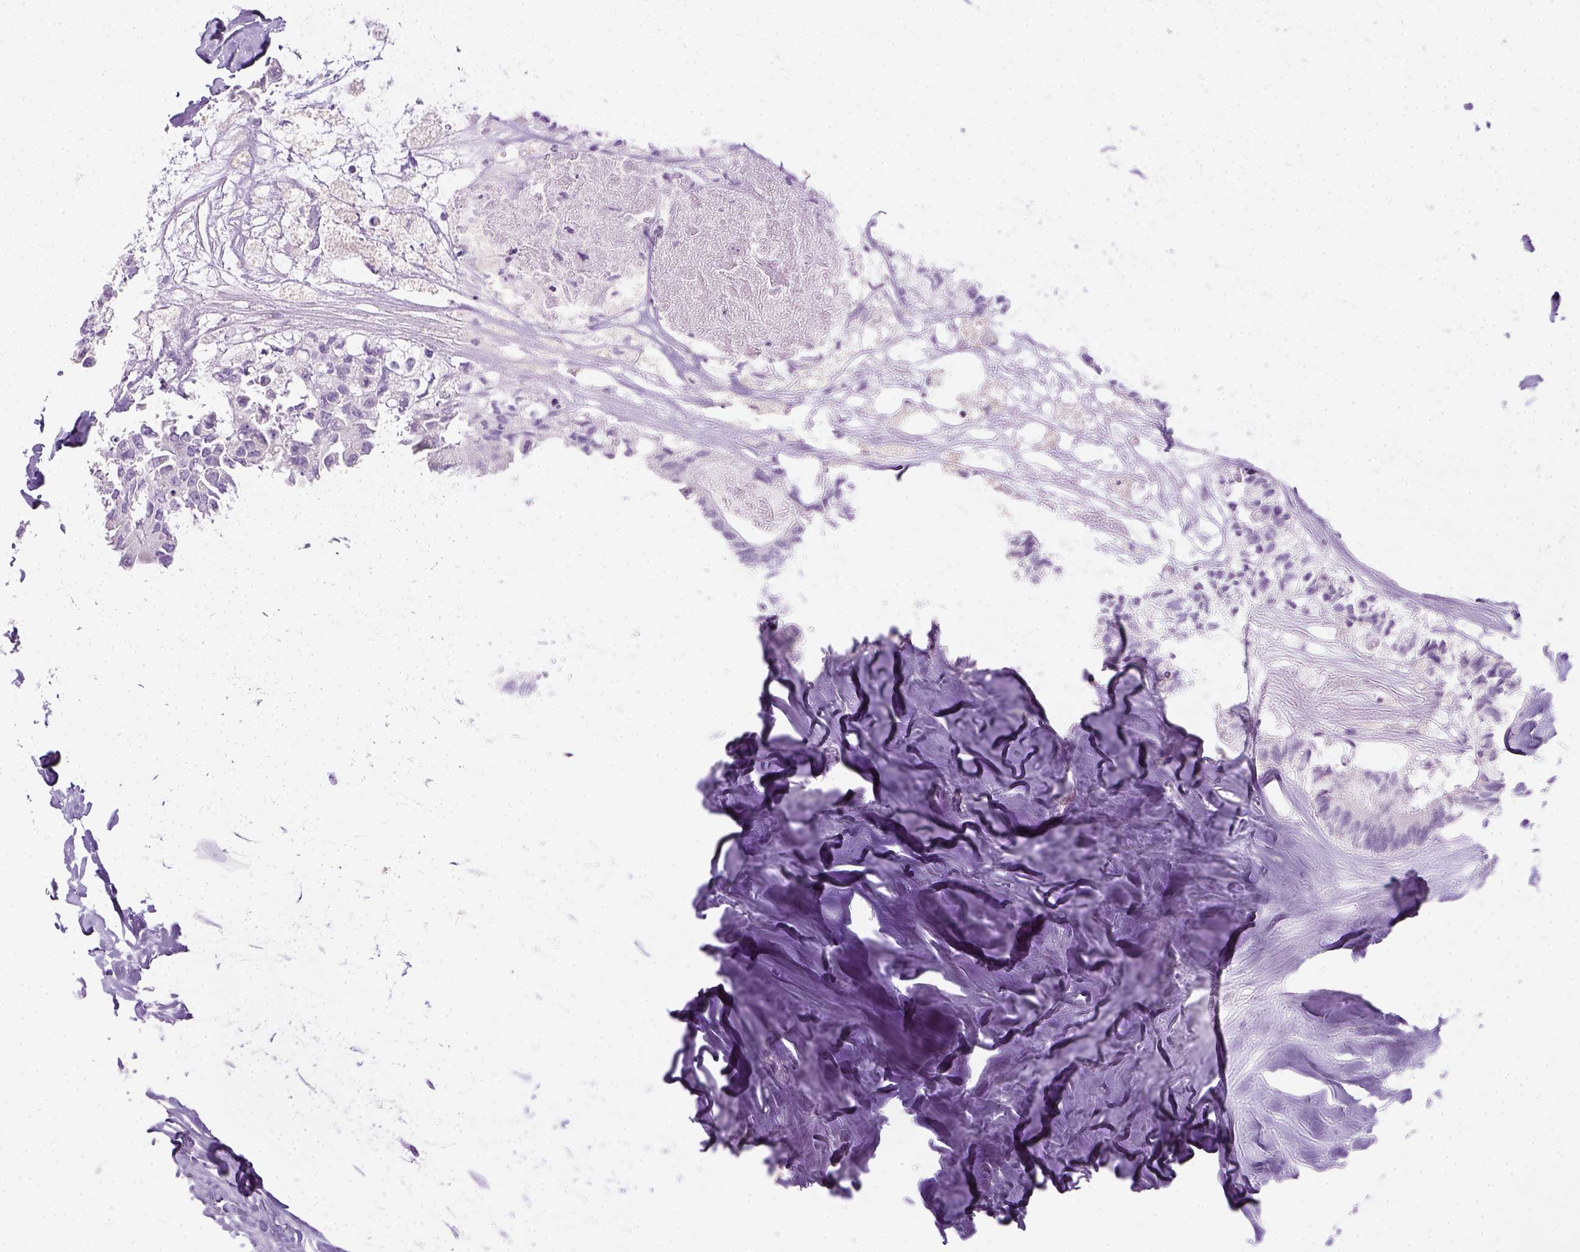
{"staining": {"intensity": "negative", "quantity": "none", "location": "none"}, "tissue": "colorectal cancer", "cell_type": "Tumor cells", "image_type": "cancer", "snomed": [{"axis": "morphology", "description": "Adenocarcinoma, NOS"}, {"axis": "topography", "description": "Colon"}, {"axis": "topography", "description": "Rectum"}], "caption": "Tumor cells show no significant positivity in colorectal adenocarcinoma.", "gene": "LGSN", "patient": {"sex": "male", "age": 57}}